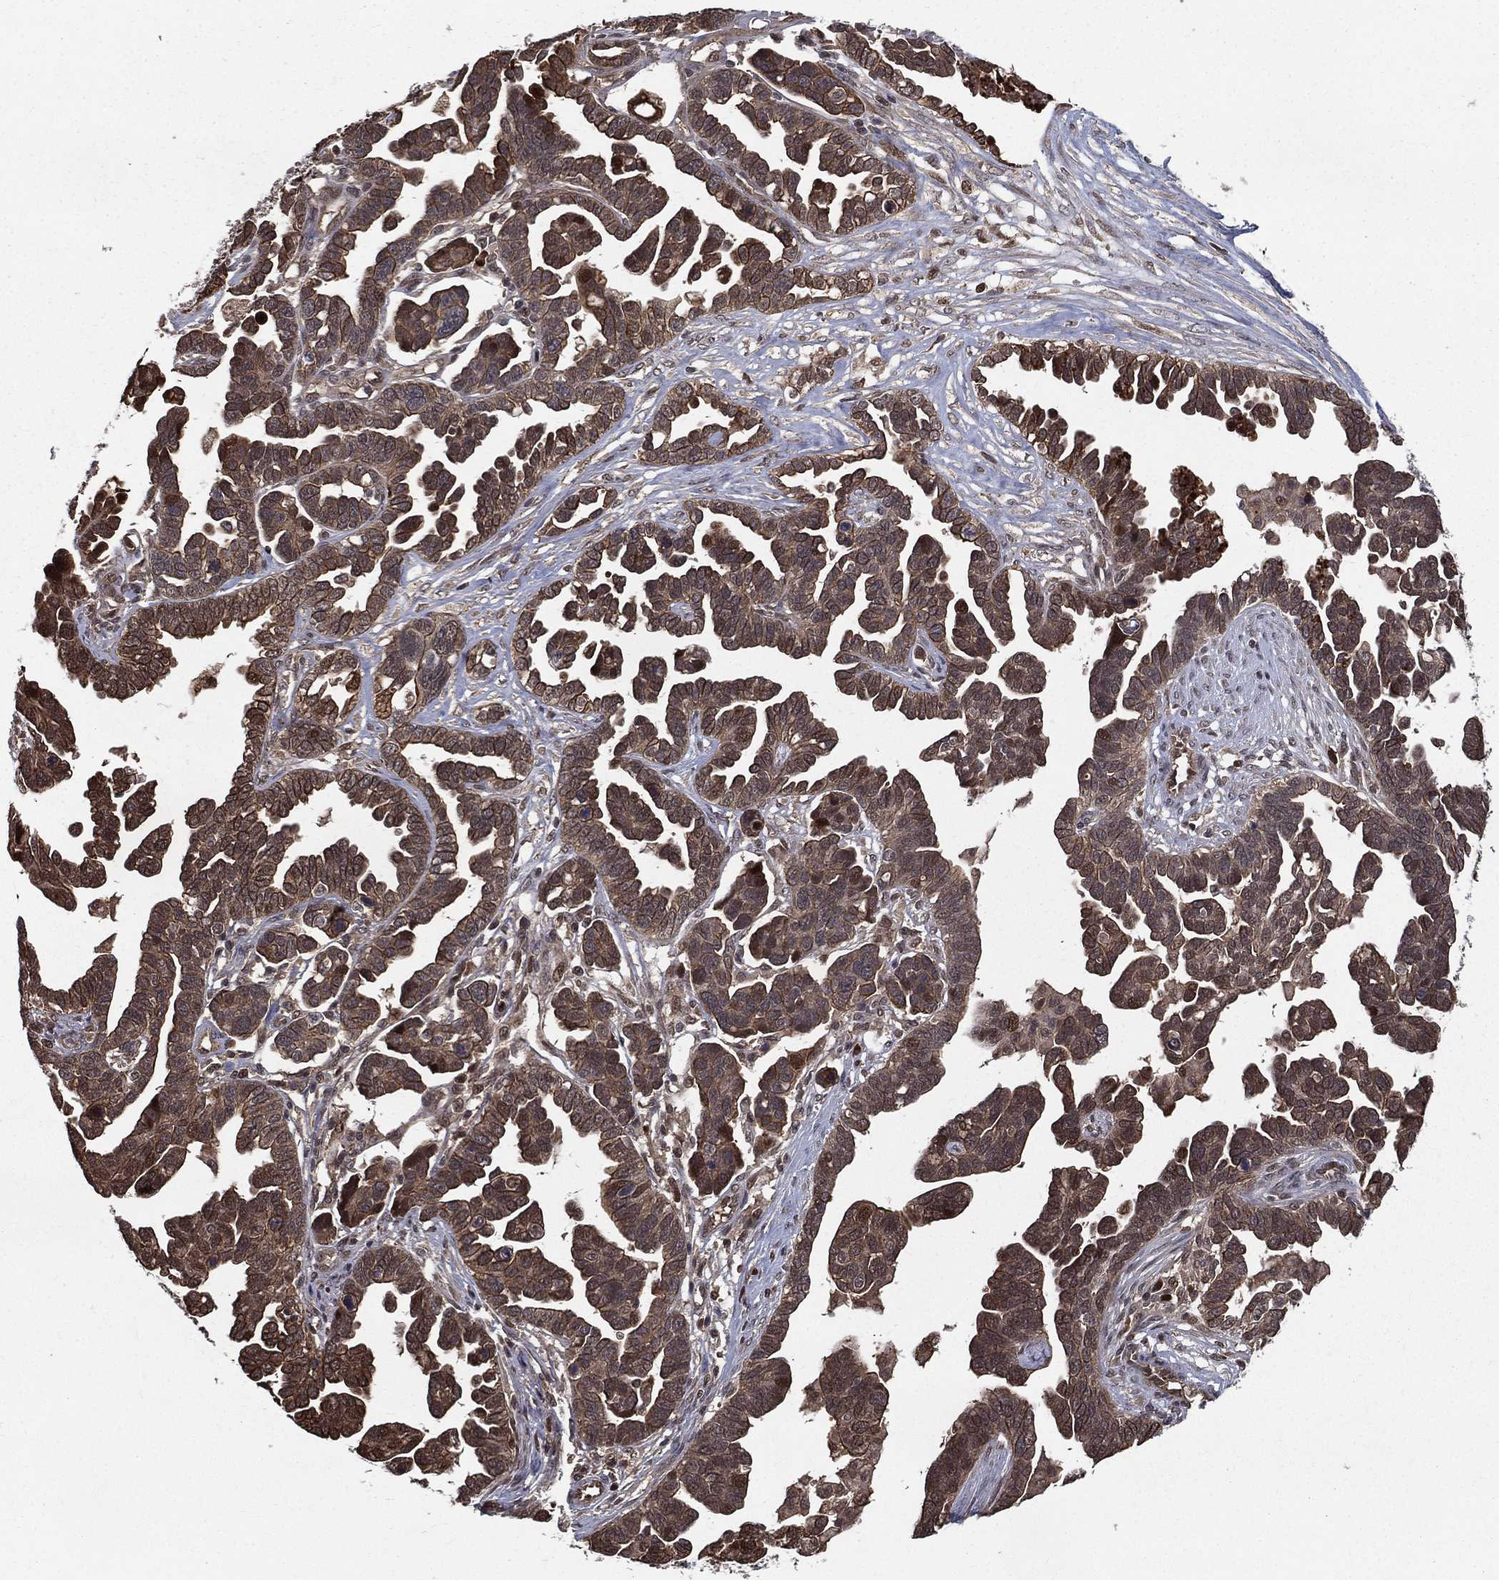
{"staining": {"intensity": "moderate", "quantity": "25%-75%", "location": "cytoplasmic/membranous"}, "tissue": "ovarian cancer", "cell_type": "Tumor cells", "image_type": "cancer", "snomed": [{"axis": "morphology", "description": "Cystadenocarcinoma, serous, NOS"}, {"axis": "topography", "description": "Ovary"}], "caption": "Human ovarian serous cystadenocarcinoma stained with a brown dye exhibits moderate cytoplasmic/membranous positive positivity in approximately 25%-75% of tumor cells.", "gene": "SLC6A6", "patient": {"sex": "female", "age": 54}}